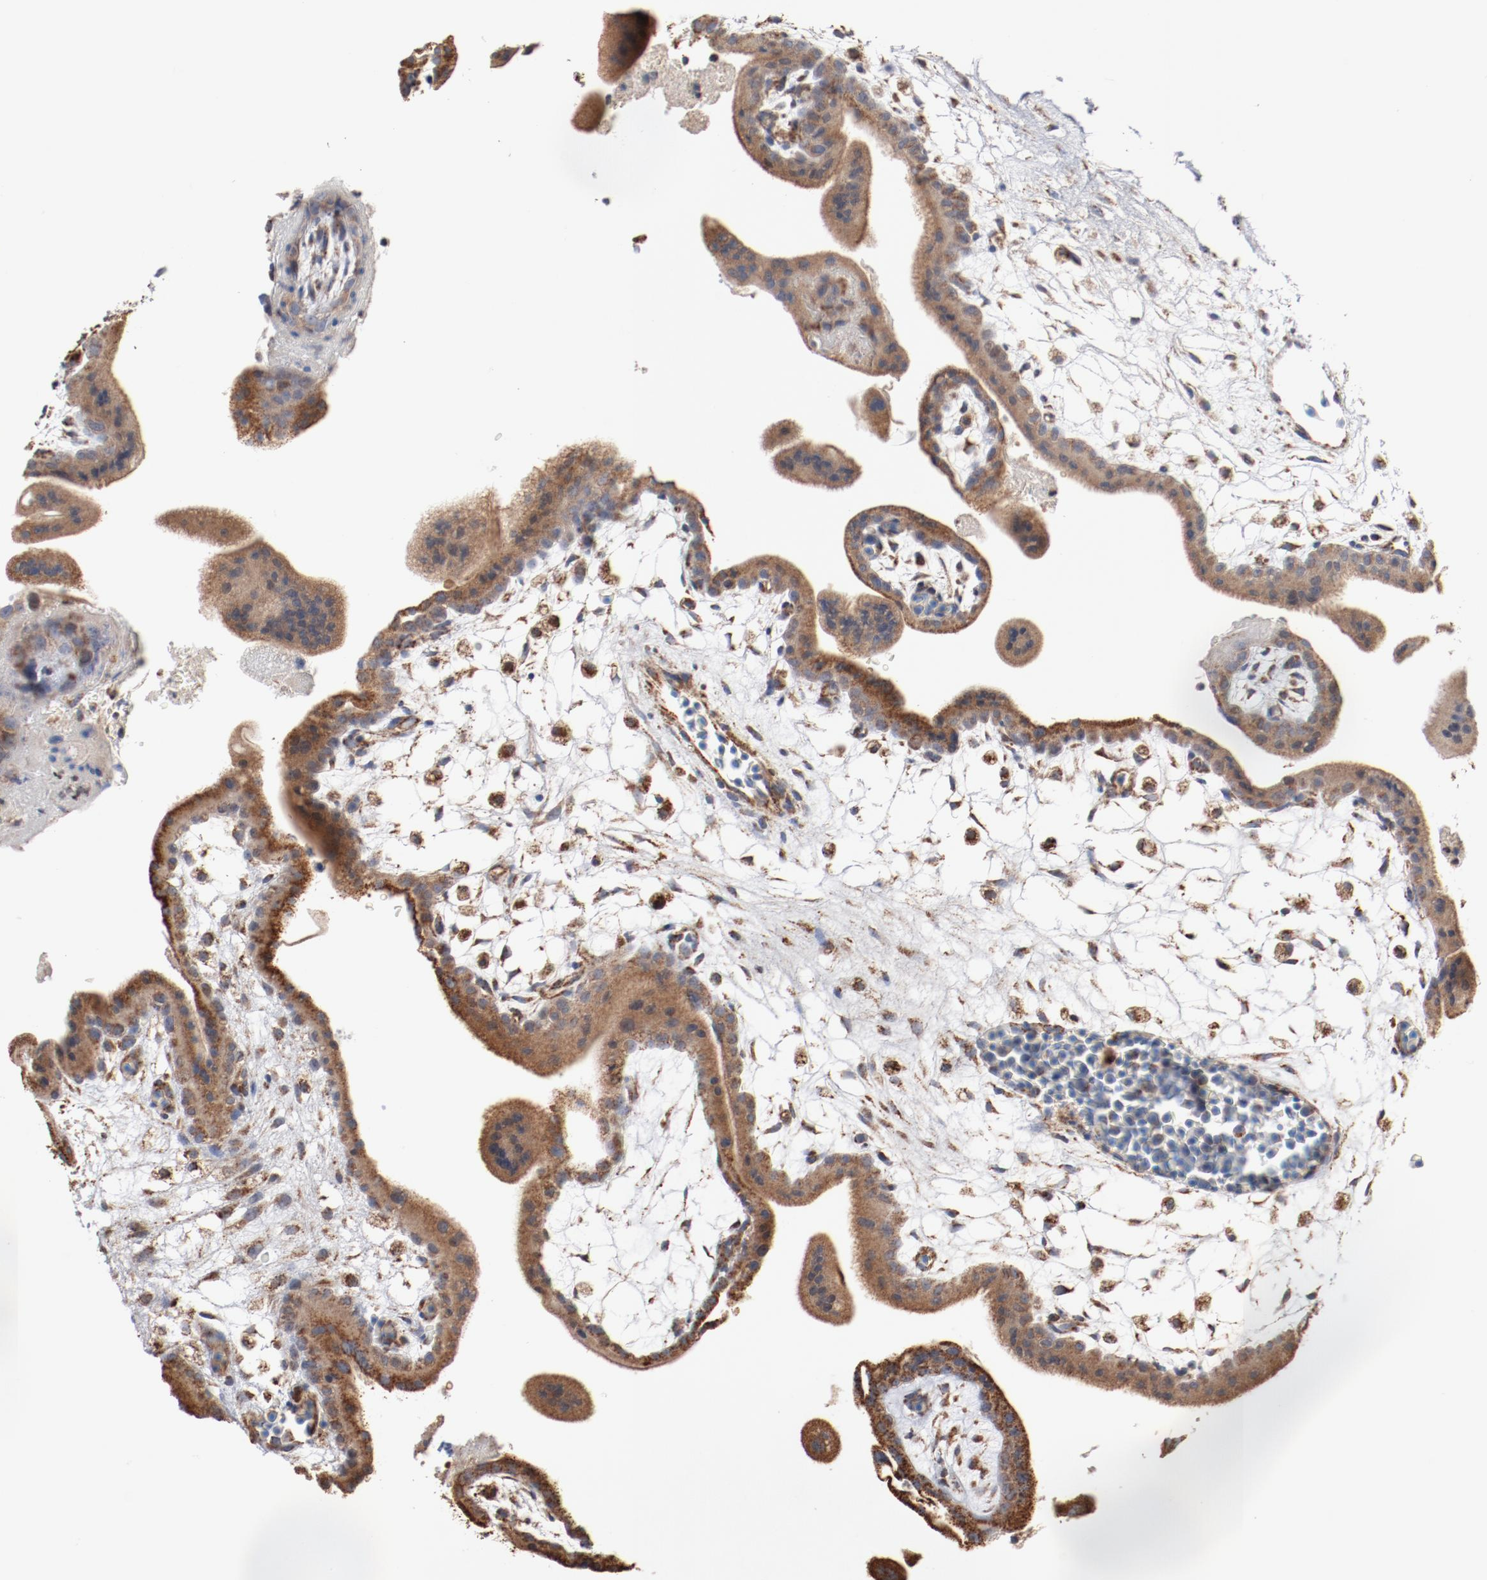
{"staining": {"intensity": "moderate", "quantity": ">75%", "location": "cytoplasmic/membranous"}, "tissue": "placenta", "cell_type": "Decidual cells", "image_type": "normal", "snomed": [{"axis": "morphology", "description": "Normal tissue, NOS"}, {"axis": "topography", "description": "Placenta"}], "caption": "A histopathology image showing moderate cytoplasmic/membranous staining in approximately >75% of decidual cells in unremarkable placenta, as visualized by brown immunohistochemical staining.", "gene": "NDUFS4", "patient": {"sex": "female", "age": 35}}